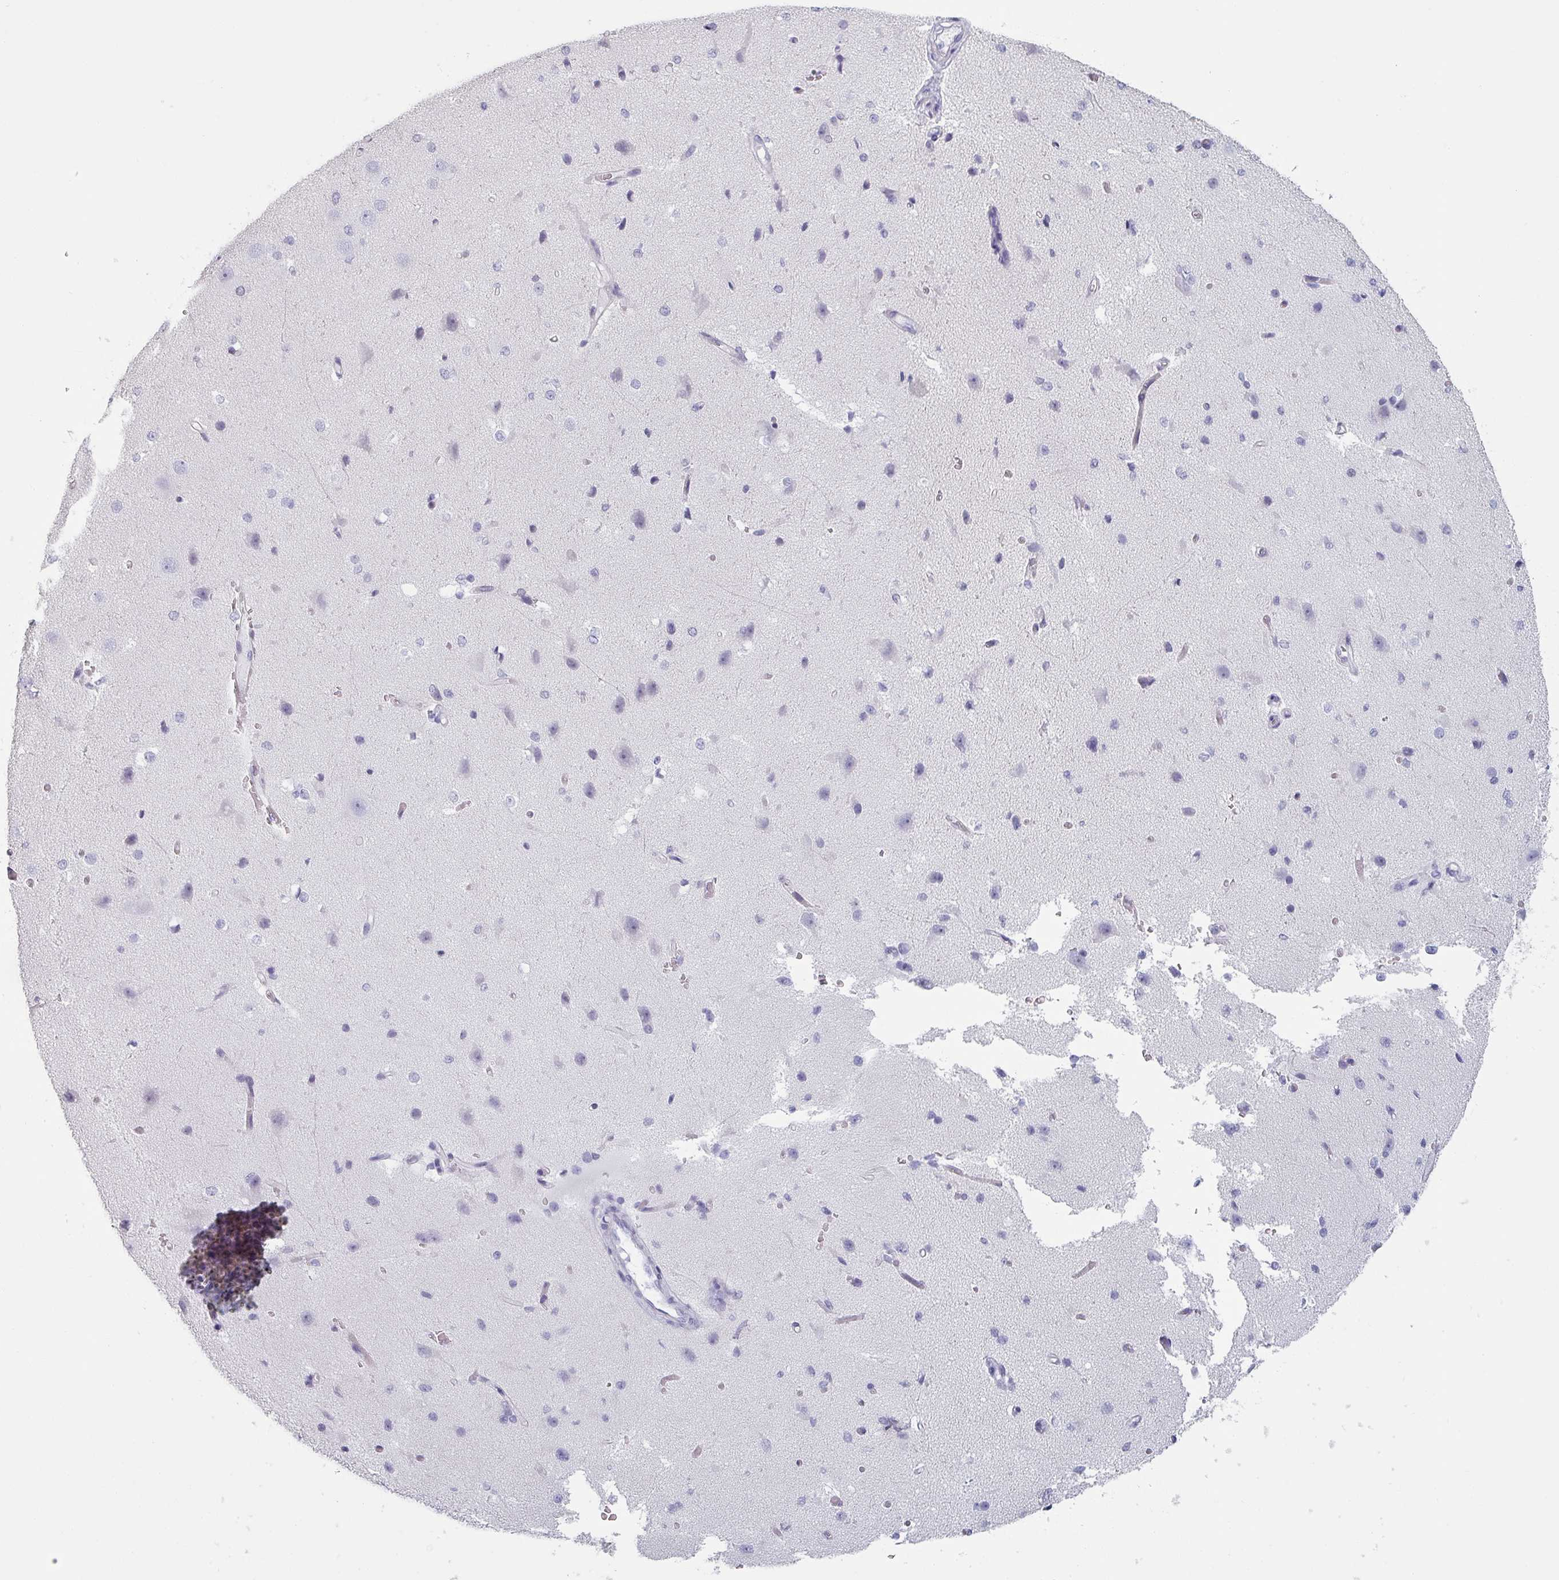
{"staining": {"intensity": "negative", "quantity": "none", "location": "none"}, "tissue": "cerebral cortex", "cell_type": "Endothelial cells", "image_type": "normal", "snomed": [{"axis": "morphology", "description": "Normal tissue, NOS"}, {"axis": "morphology", "description": "Inflammation, NOS"}, {"axis": "topography", "description": "Cerebral cortex"}], "caption": "High magnification brightfield microscopy of unremarkable cerebral cortex stained with DAB (3,3'-diaminobenzidine) (brown) and counterstained with hematoxylin (blue): endothelial cells show no significant expression.", "gene": "SFTPA1", "patient": {"sex": "male", "age": 6}}